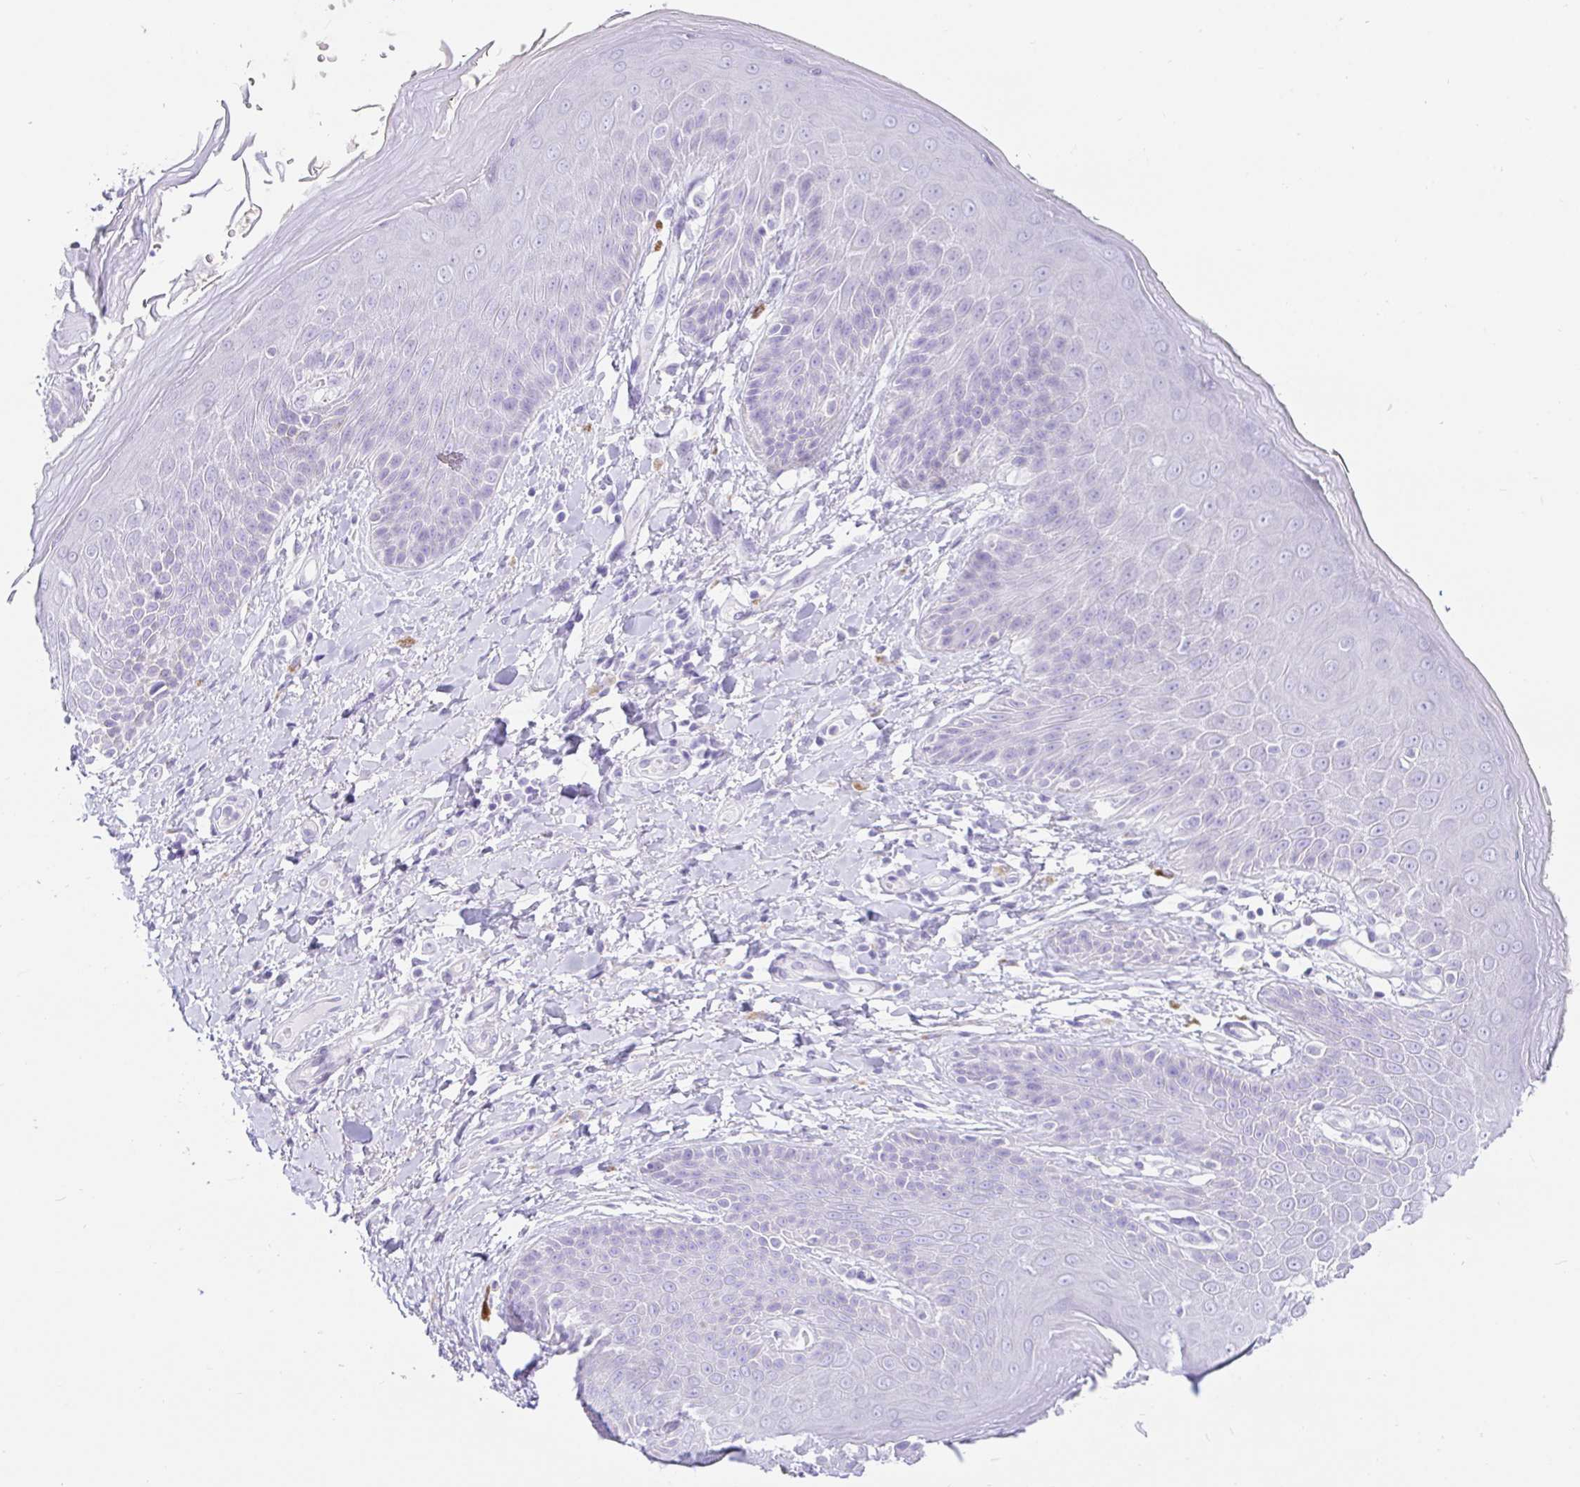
{"staining": {"intensity": "weak", "quantity": "<25%", "location": "cytoplasmic/membranous"}, "tissue": "skin", "cell_type": "Epidermal cells", "image_type": "normal", "snomed": [{"axis": "morphology", "description": "Normal tissue, NOS"}, {"axis": "topography", "description": "Anal"}, {"axis": "topography", "description": "Peripheral nerve tissue"}], "caption": "DAB (3,3'-diaminobenzidine) immunohistochemical staining of normal skin demonstrates no significant positivity in epidermal cells.", "gene": "PAX8", "patient": {"sex": "male", "age": 51}}